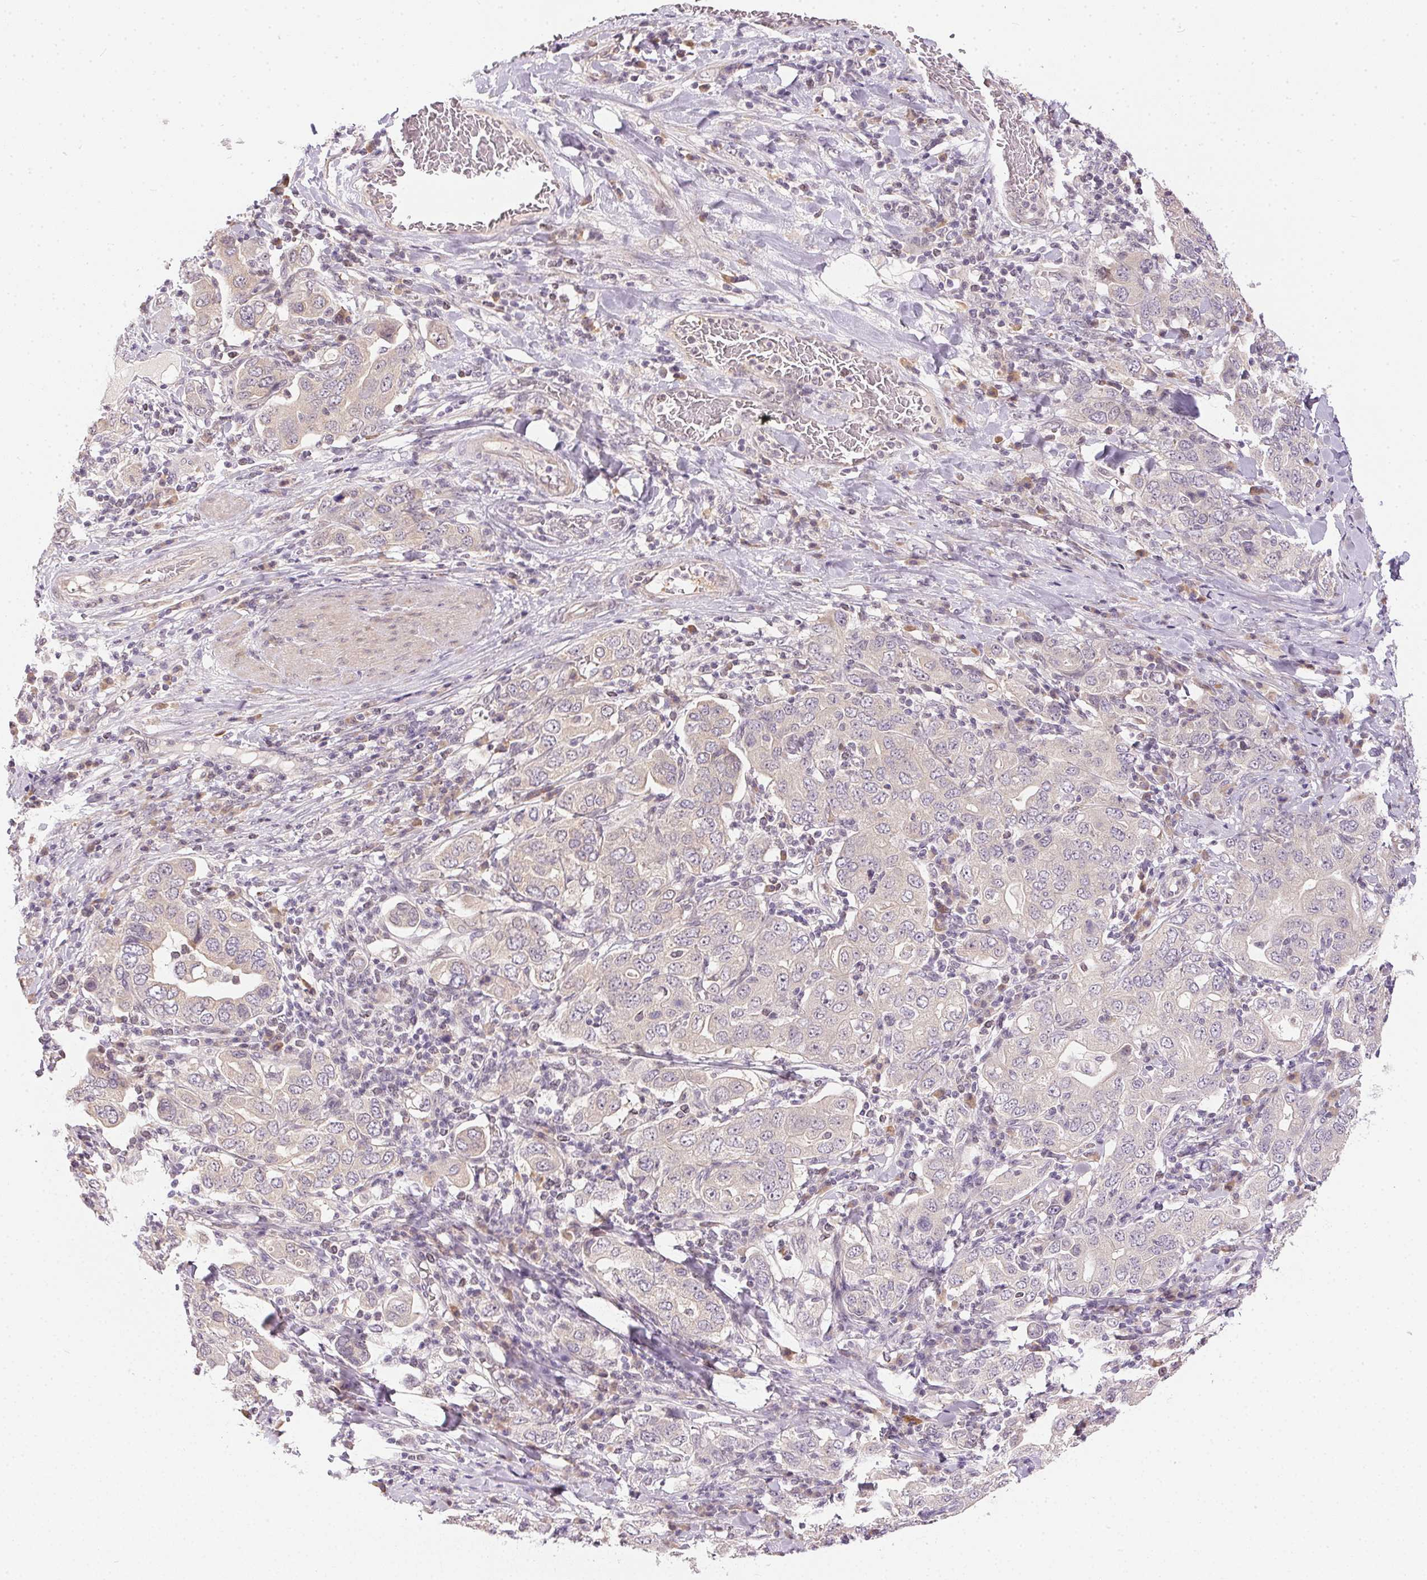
{"staining": {"intensity": "negative", "quantity": "none", "location": "none"}, "tissue": "stomach cancer", "cell_type": "Tumor cells", "image_type": "cancer", "snomed": [{"axis": "morphology", "description": "Adenocarcinoma, NOS"}, {"axis": "topography", "description": "Stomach, upper"}, {"axis": "topography", "description": "Stomach"}], "caption": "DAB immunohistochemical staining of human stomach cancer demonstrates no significant positivity in tumor cells.", "gene": "TTC23L", "patient": {"sex": "male", "age": 62}}